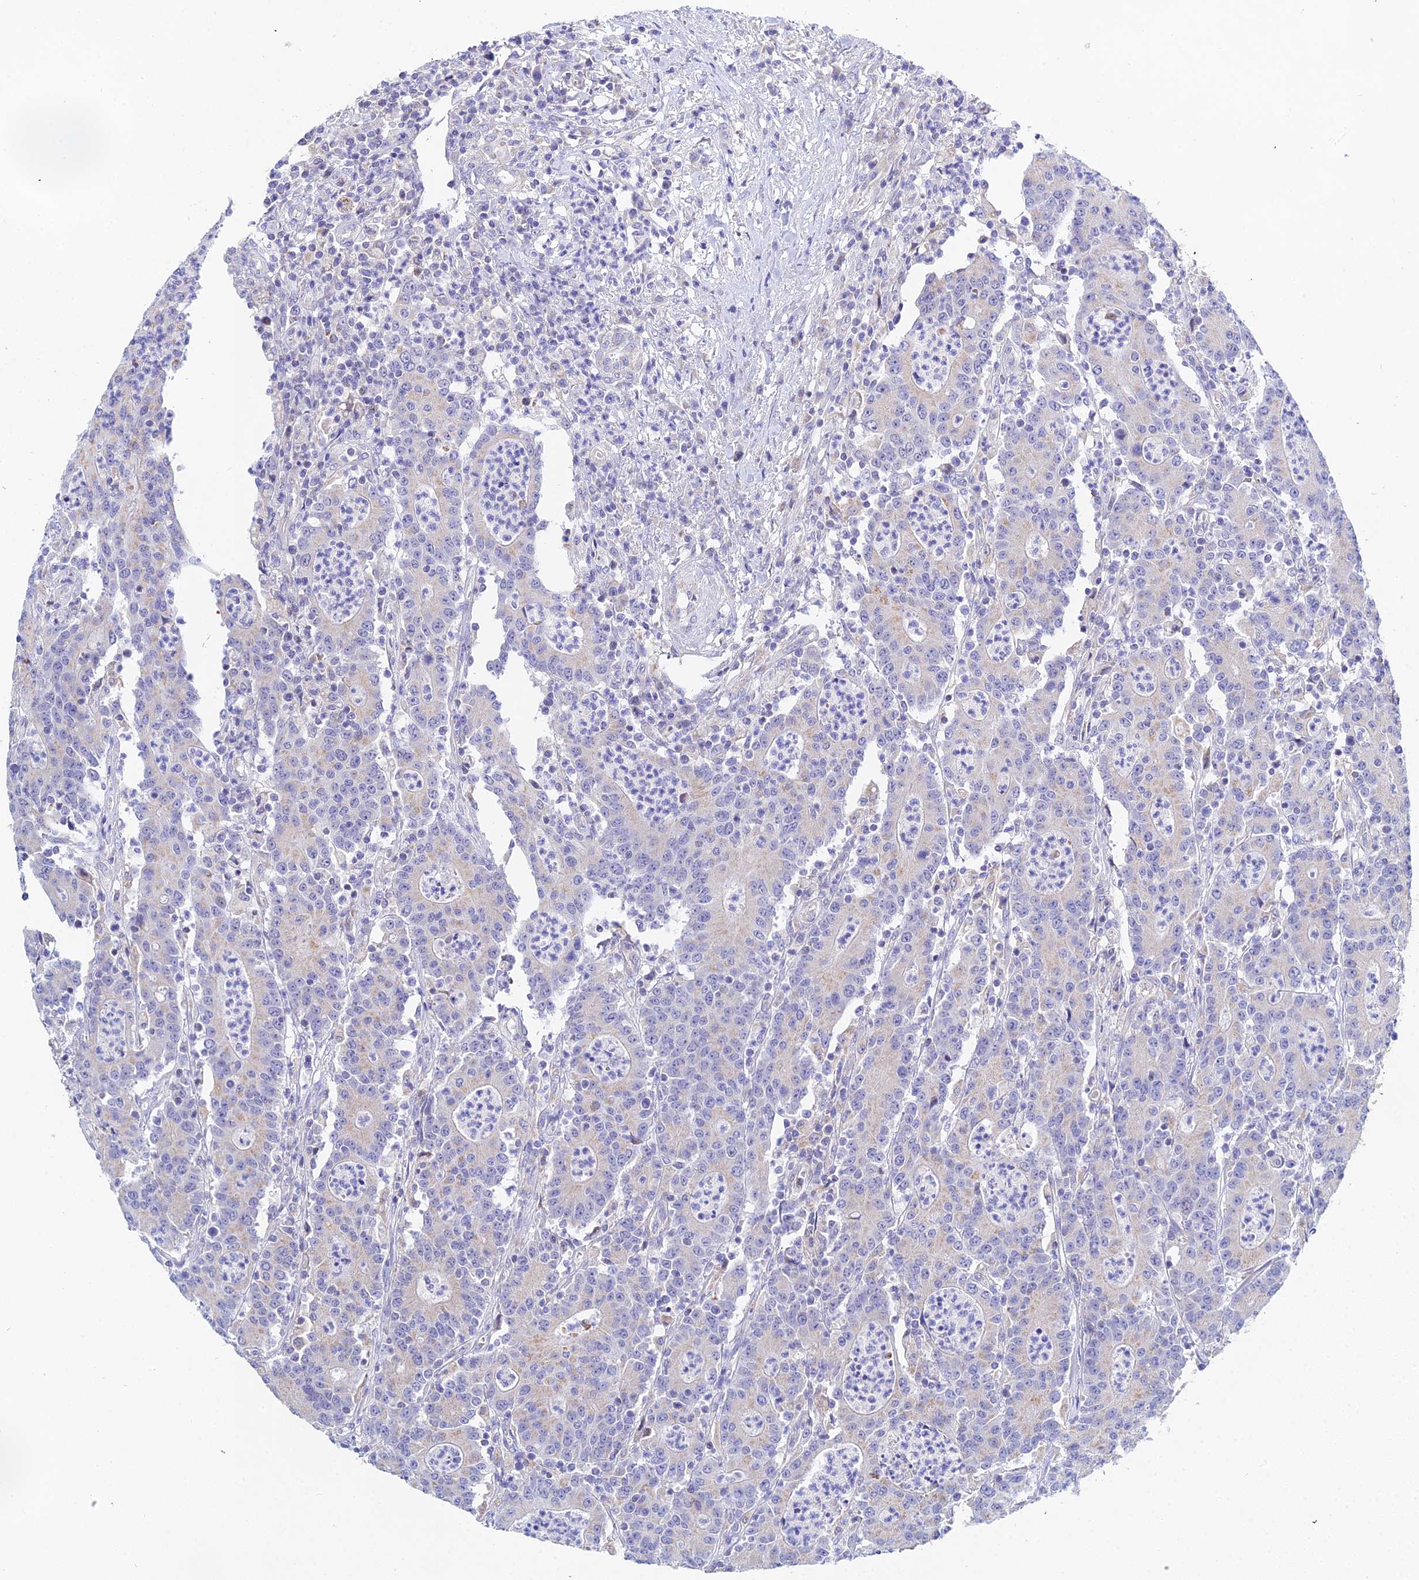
{"staining": {"intensity": "weak", "quantity": "<25%", "location": "cytoplasmic/membranous"}, "tissue": "colorectal cancer", "cell_type": "Tumor cells", "image_type": "cancer", "snomed": [{"axis": "morphology", "description": "Adenocarcinoma, NOS"}, {"axis": "topography", "description": "Colon"}], "caption": "Immunohistochemistry photomicrograph of neoplastic tissue: human colorectal adenocarcinoma stained with DAB (3,3'-diaminobenzidine) shows no significant protein expression in tumor cells.", "gene": "PPP2R2C", "patient": {"sex": "male", "age": 83}}